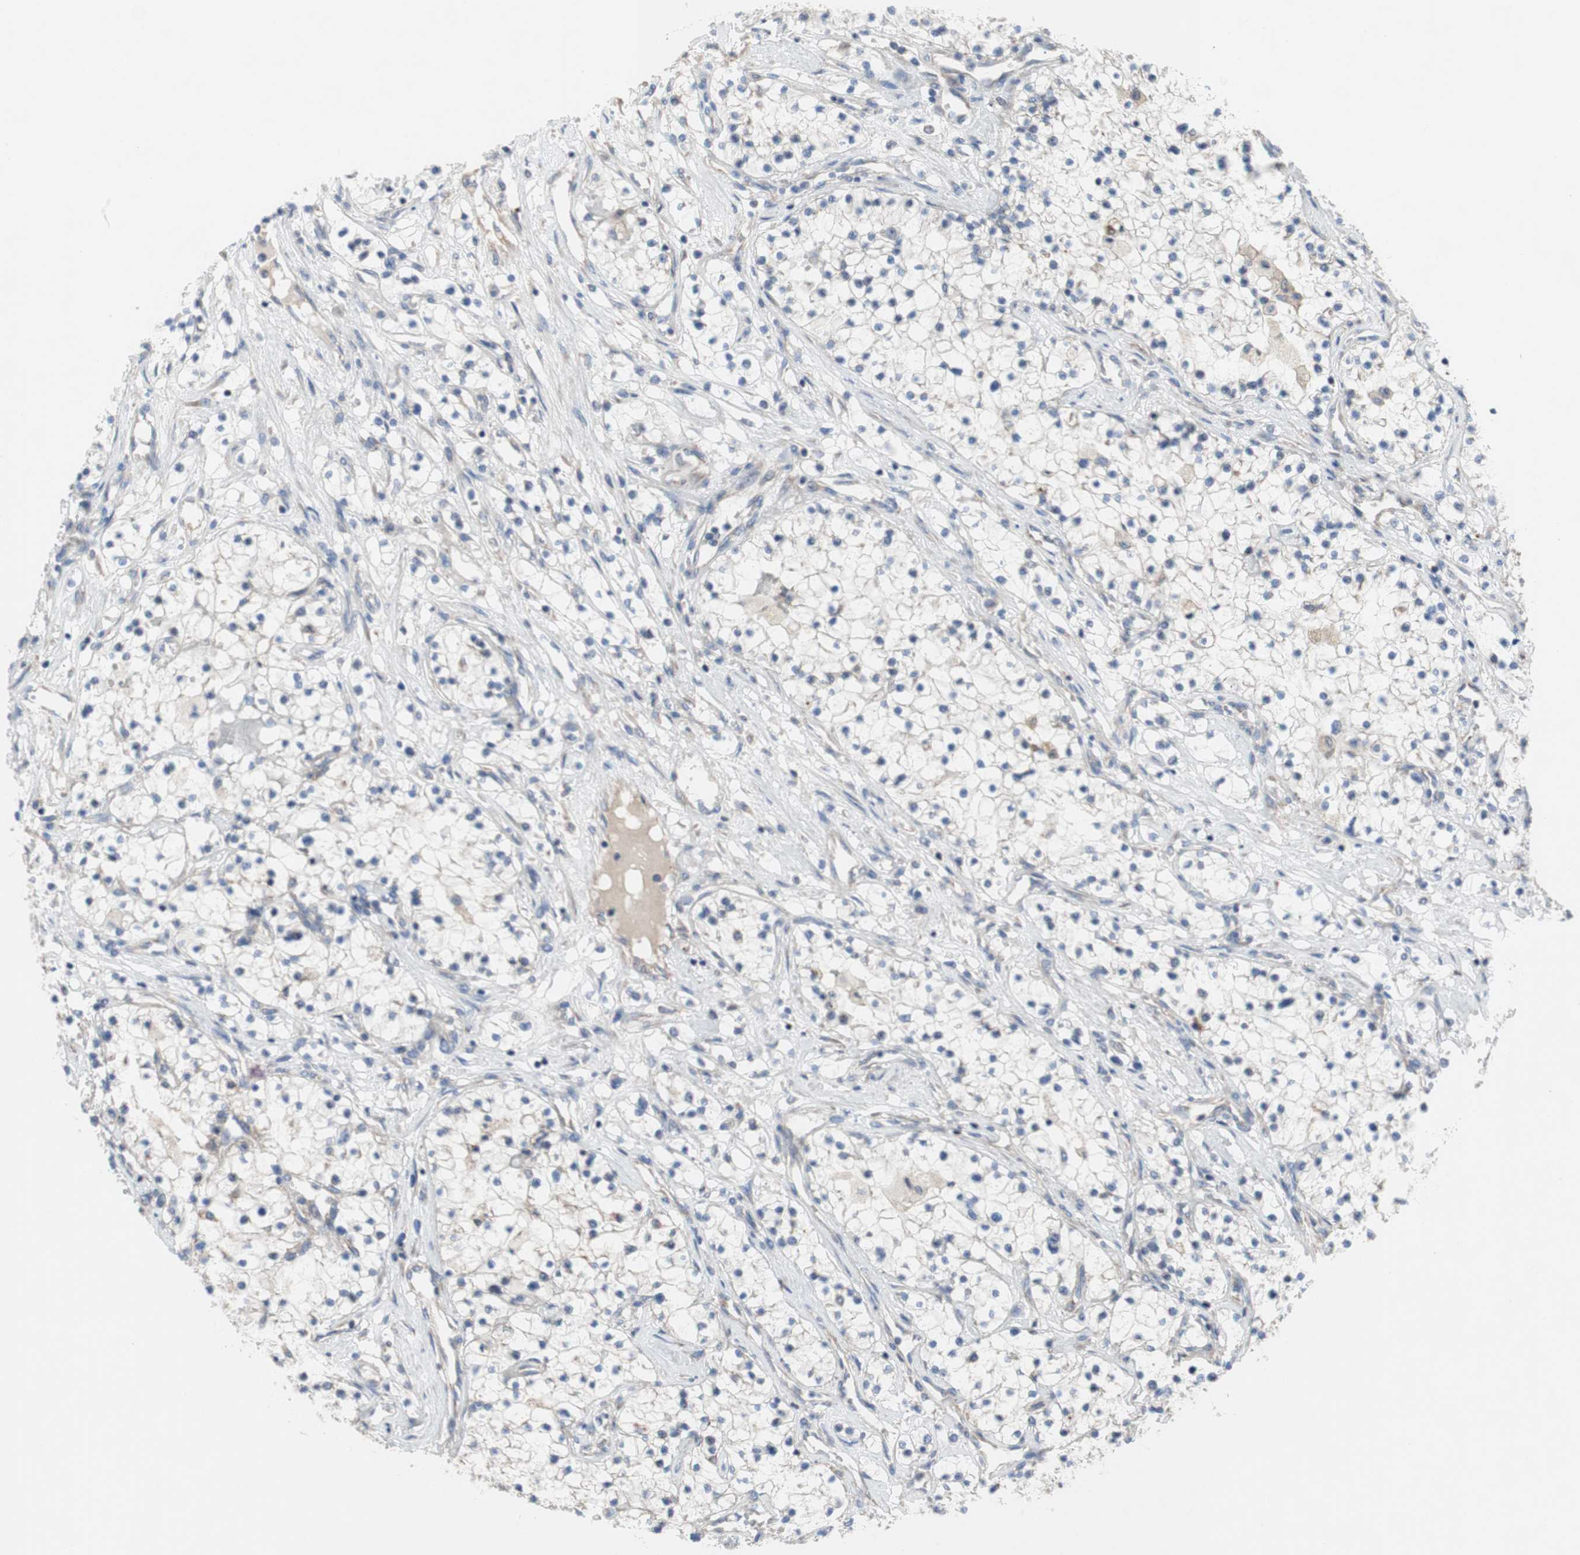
{"staining": {"intensity": "negative", "quantity": "none", "location": "none"}, "tissue": "renal cancer", "cell_type": "Tumor cells", "image_type": "cancer", "snomed": [{"axis": "morphology", "description": "Adenocarcinoma, NOS"}, {"axis": "topography", "description": "Kidney"}], "caption": "A histopathology image of renal cancer (adenocarcinoma) stained for a protein shows no brown staining in tumor cells.", "gene": "TTC14", "patient": {"sex": "male", "age": 68}}